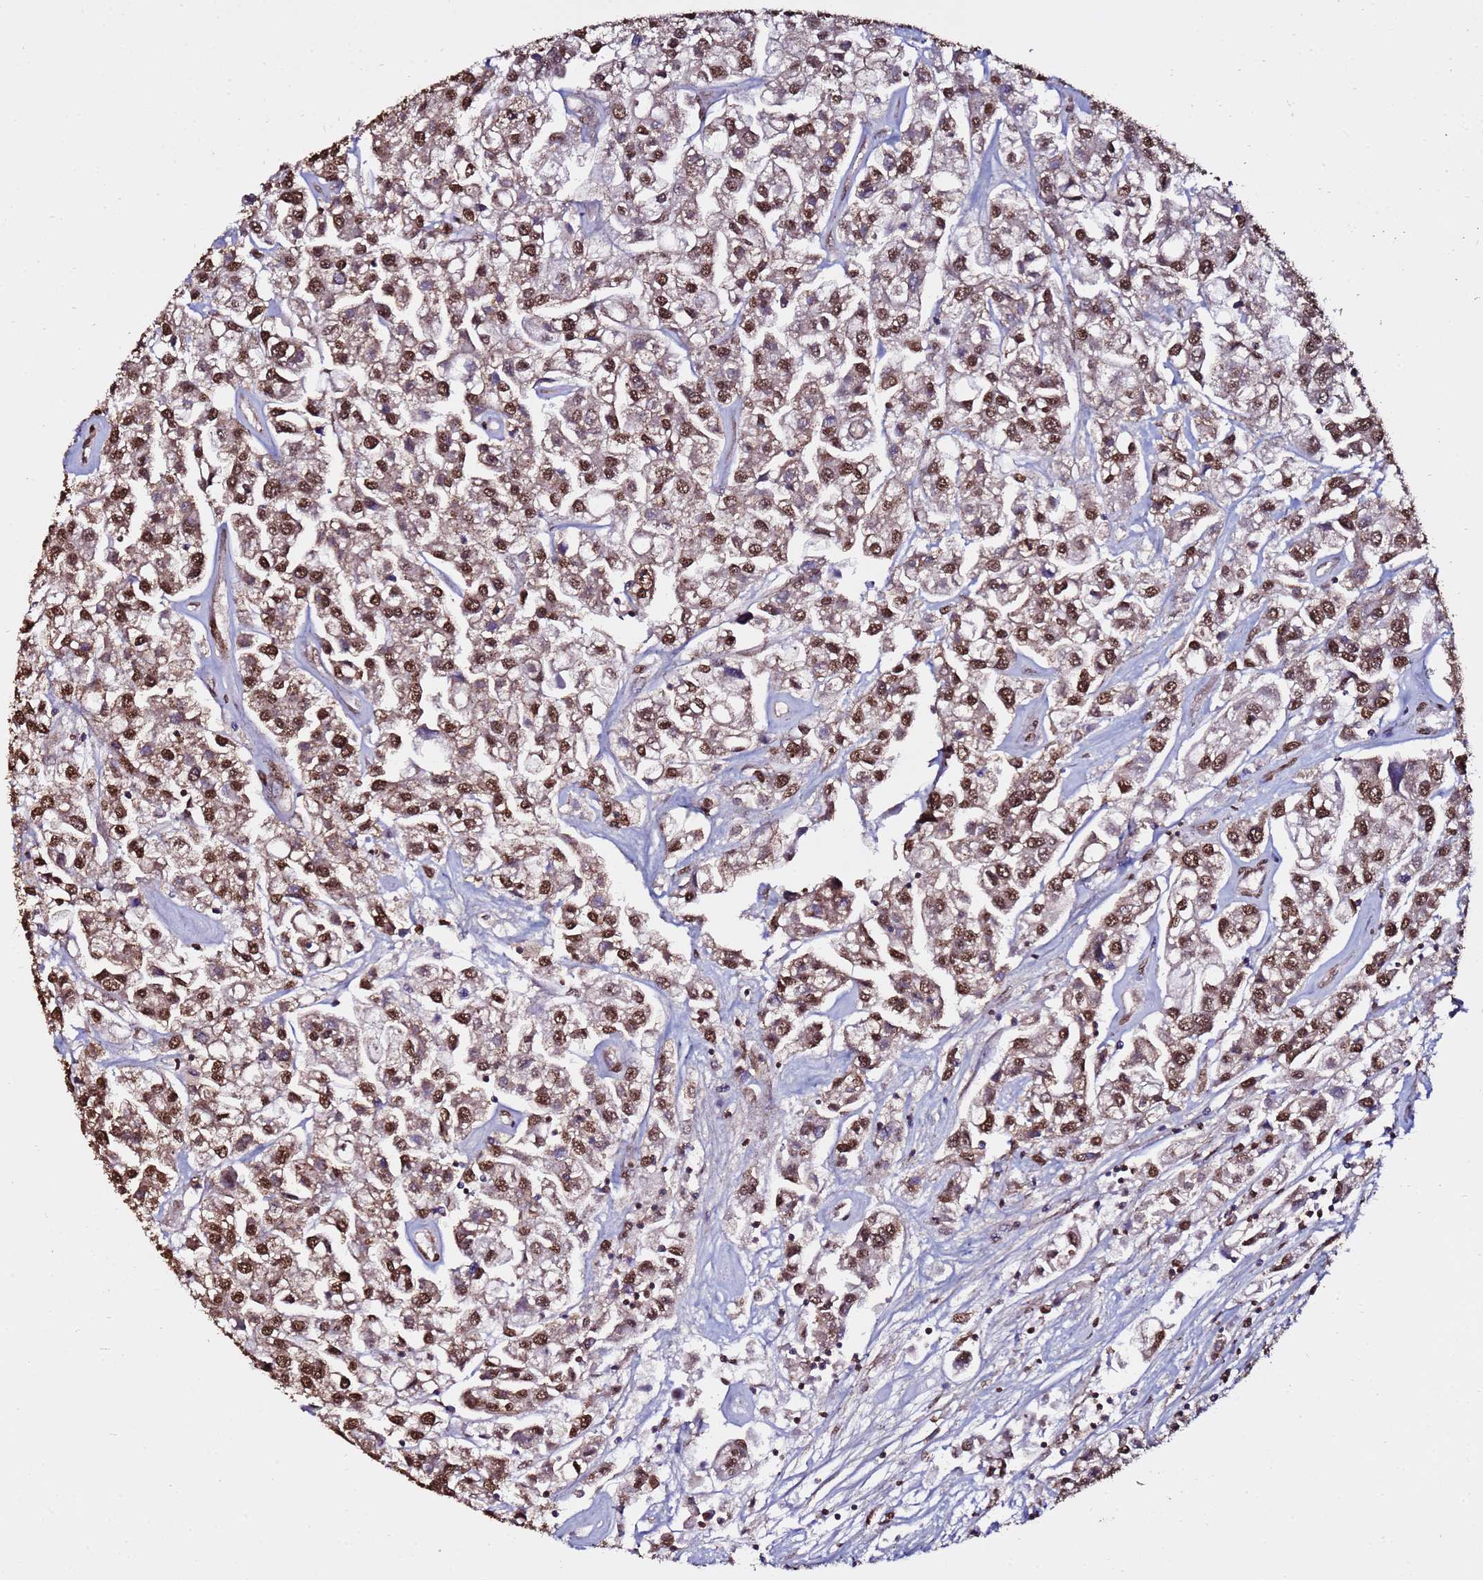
{"staining": {"intensity": "strong", "quantity": ">75%", "location": "nuclear"}, "tissue": "urothelial cancer", "cell_type": "Tumor cells", "image_type": "cancer", "snomed": [{"axis": "morphology", "description": "Urothelial carcinoma, High grade"}, {"axis": "topography", "description": "Urinary bladder"}], "caption": "Tumor cells reveal high levels of strong nuclear expression in approximately >75% of cells in human urothelial cancer. (brown staining indicates protein expression, while blue staining denotes nuclei).", "gene": "TRIP6", "patient": {"sex": "male", "age": 67}}